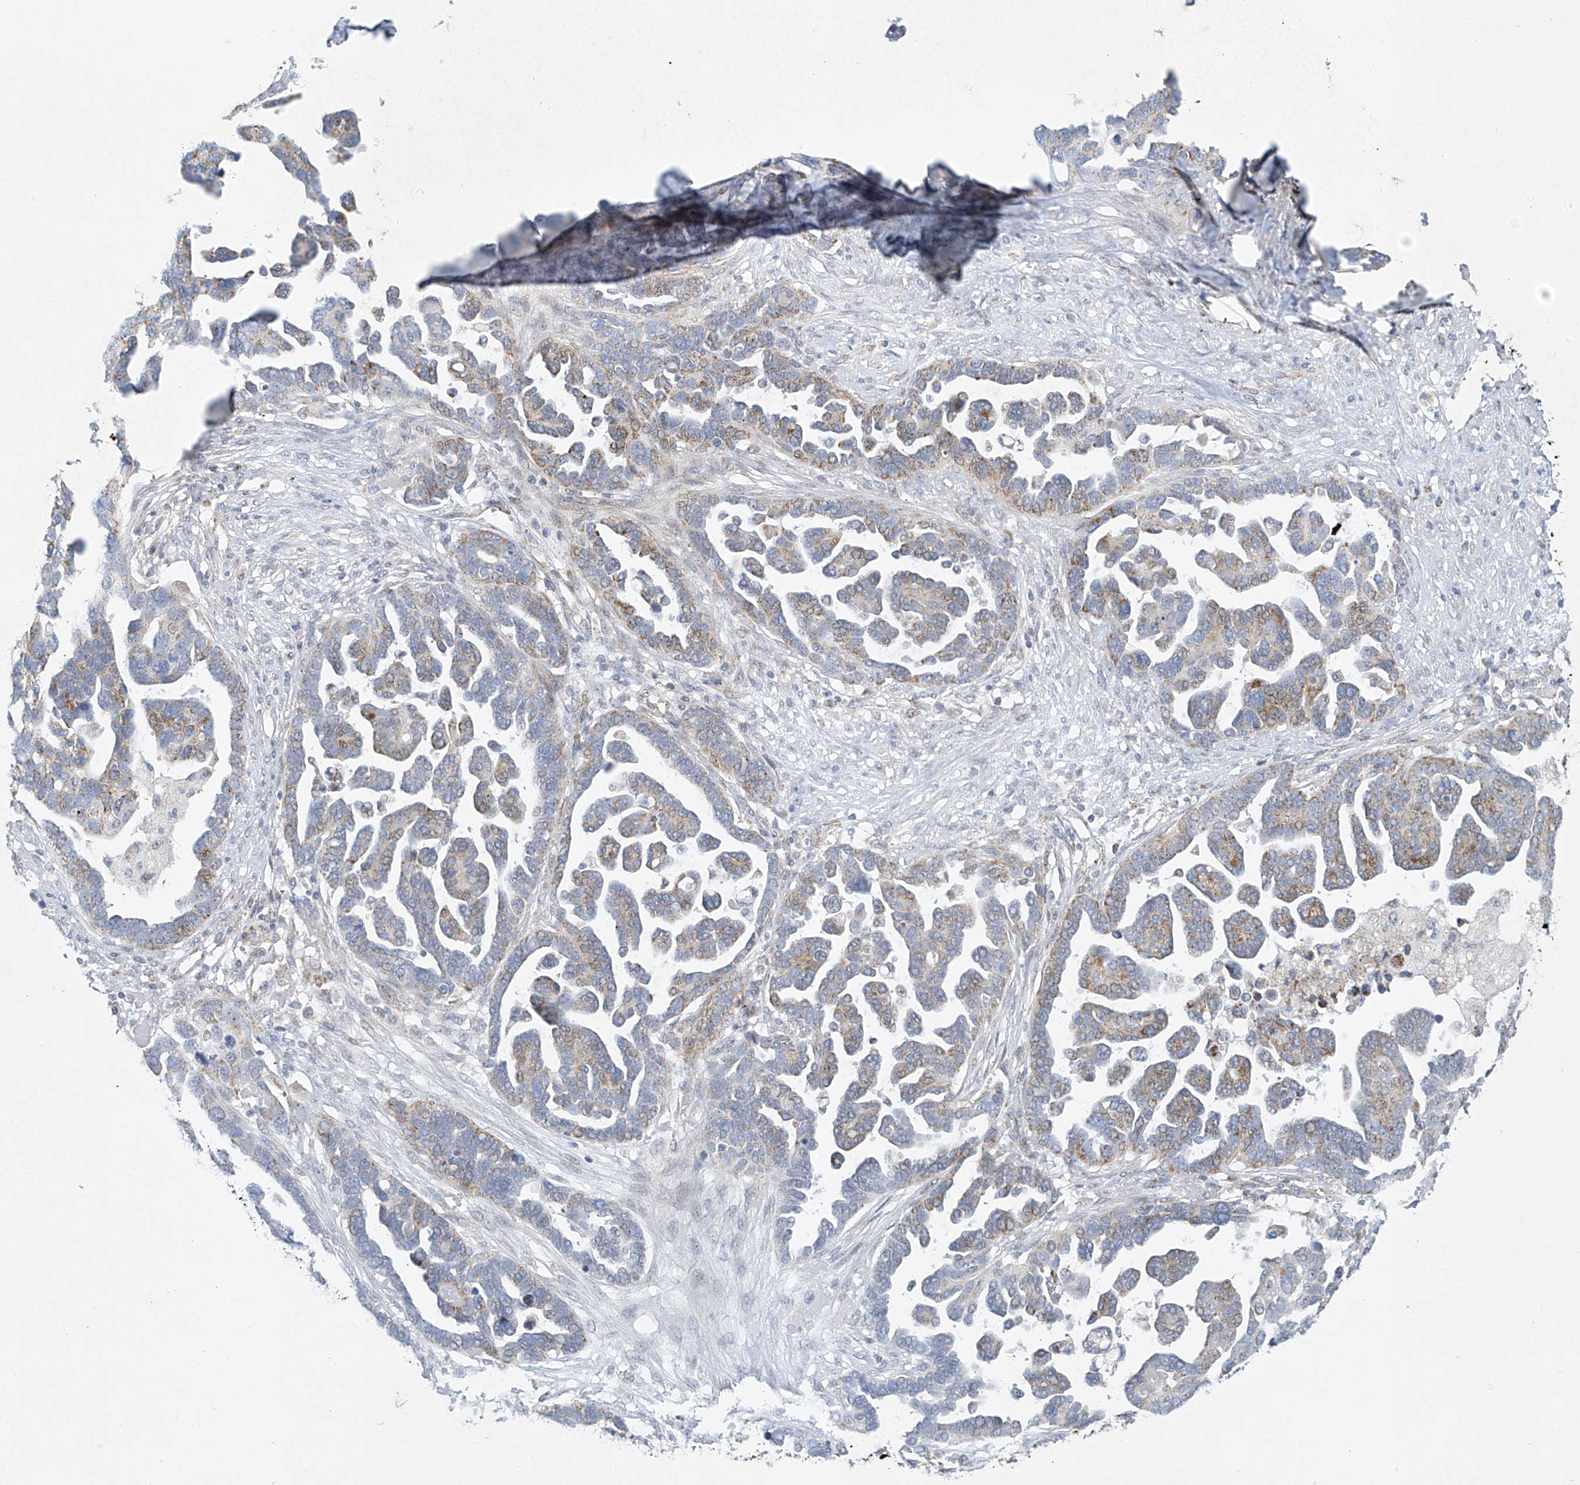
{"staining": {"intensity": "weak", "quantity": "<25%", "location": "cytoplasmic/membranous"}, "tissue": "ovarian cancer", "cell_type": "Tumor cells", "image_type": "cancer", "snomed": [{"axis": "morphology", "description": "Cystadenocarcinoma, serous, NOS"}, {"axis": "topography", "description": "Ovary"}], "caption": "This is a image of immunohistochemistry staining of ovarian cancer, which shows no staining in tumor cells.", "gene": "SMDT1", "patient": {"sex": "female", "age": 54}}